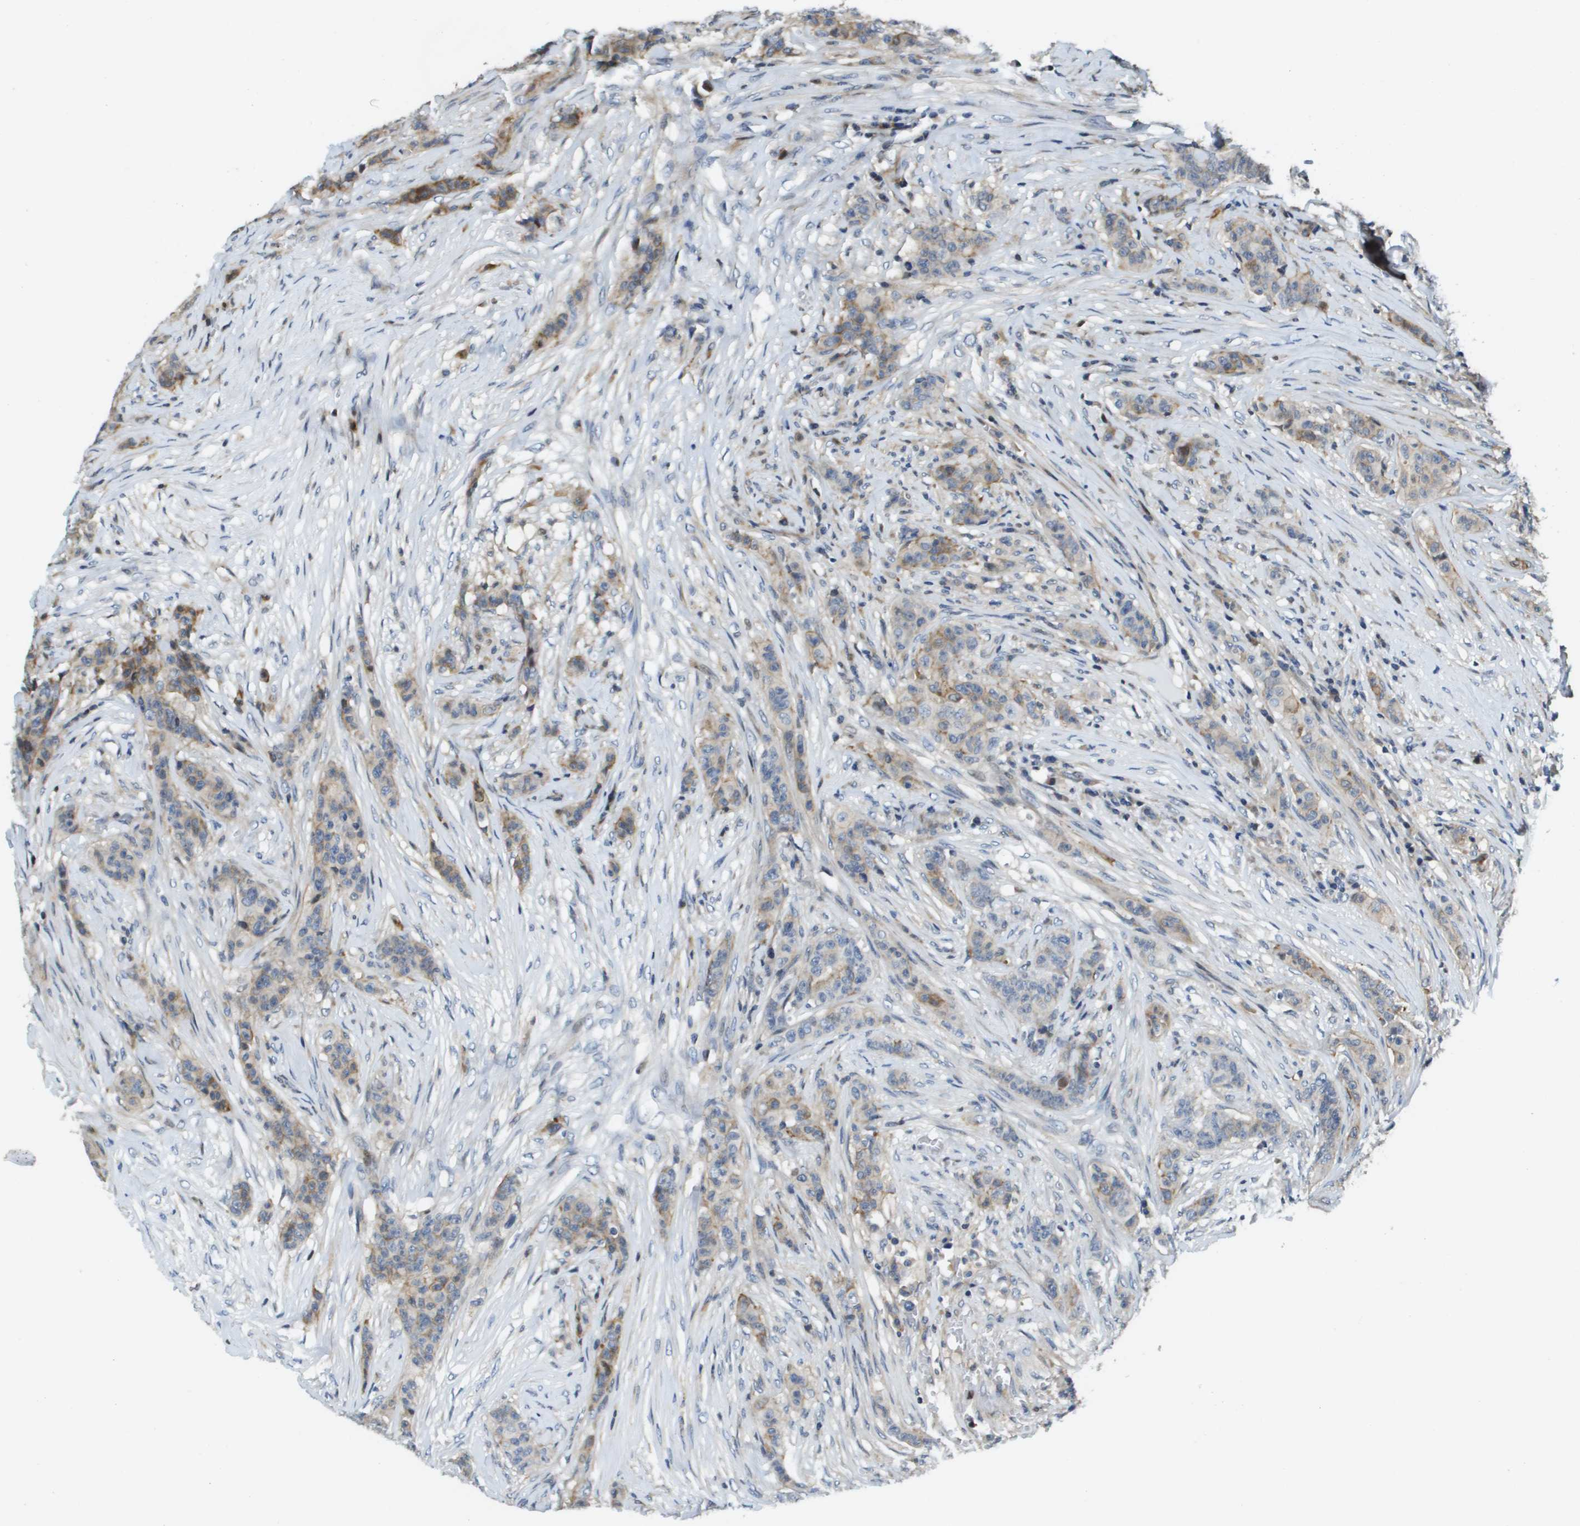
{"staining": {"intensity": "moderate", "quantity": "<25%", "location": "cytoplasmic/membranous"}, "tissue": "breast cancer", "cell_type": "Tumor cells", "image_type": "cancer", "snomed": [{"axis": "morphology", "description": "Normal tissue, NOS"}, {"axis": "morphology", "description": "Duct carcinoma"}, {"axis": "topography", "description": "Breast"}], "caption": "The immunohistochemical stain labels moderate cytoplasmic/membranous positivity in tumor cells of breast cancer tissue.", "gene": "SCN4B", "patient": {"sex": "female", "age": 40}}